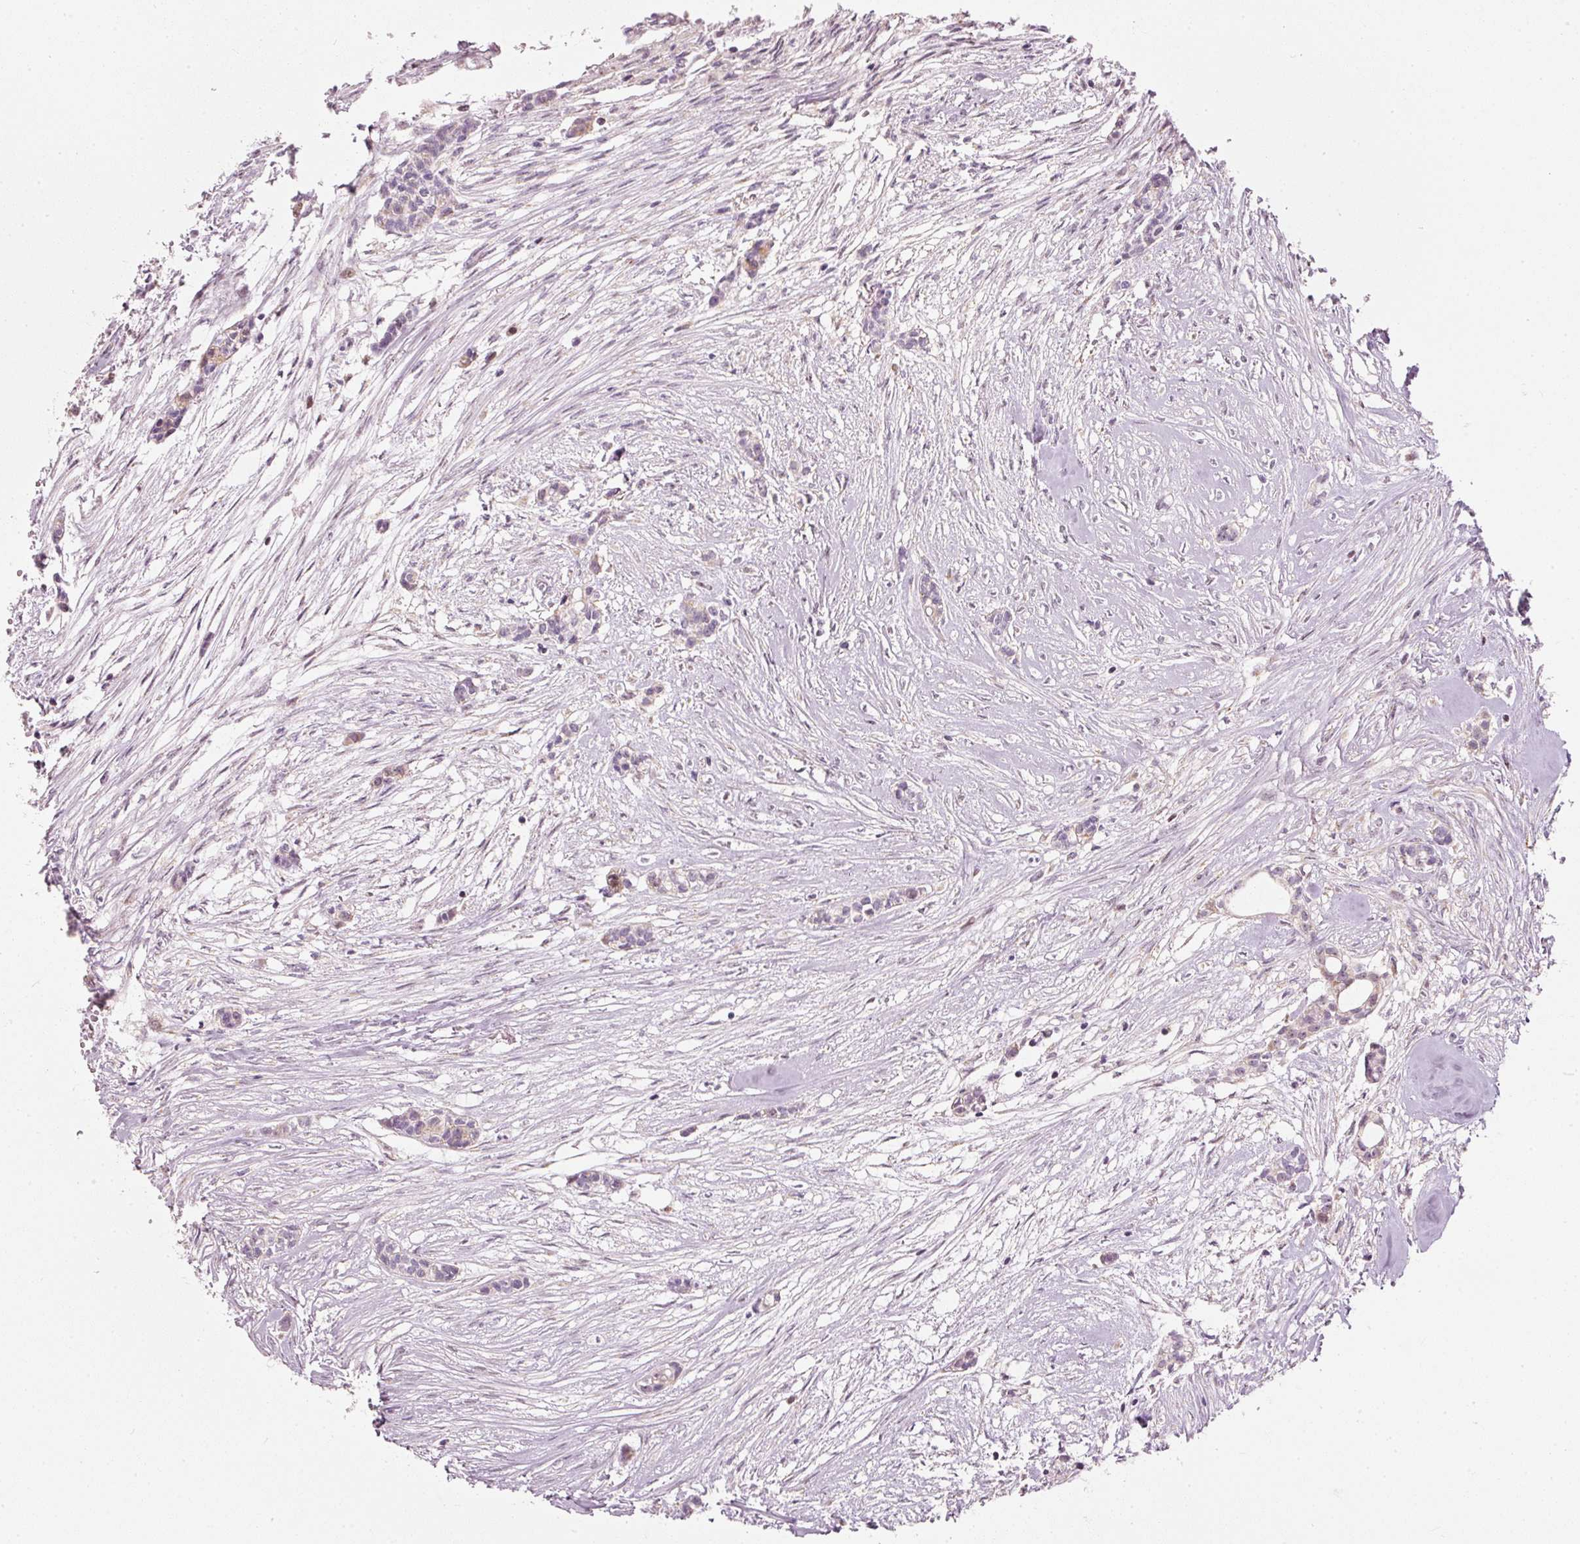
{"staining": {"intensity": "weak", "quantity": "25%-75%", "location": "cytoplasmic/membranous"}, "tissue": "head and neck cancer", "cell_type": "Tumor cells", "image_type": "cancer", "snomed": [{"axis": "morphology", "description": "Adenocarcinoma, NOS"}, {"axis": "topography", "description": "Head-Neck"}], "caption": "This is a histology image of immunohistochemistry (IHC) staining of adenocarcinoma (head and neck), which shows weak expression in the cytoplasmic/membranous of tumor cells.", "gene": "RNF39", "patient": {"sex": "male", "age": 81}}